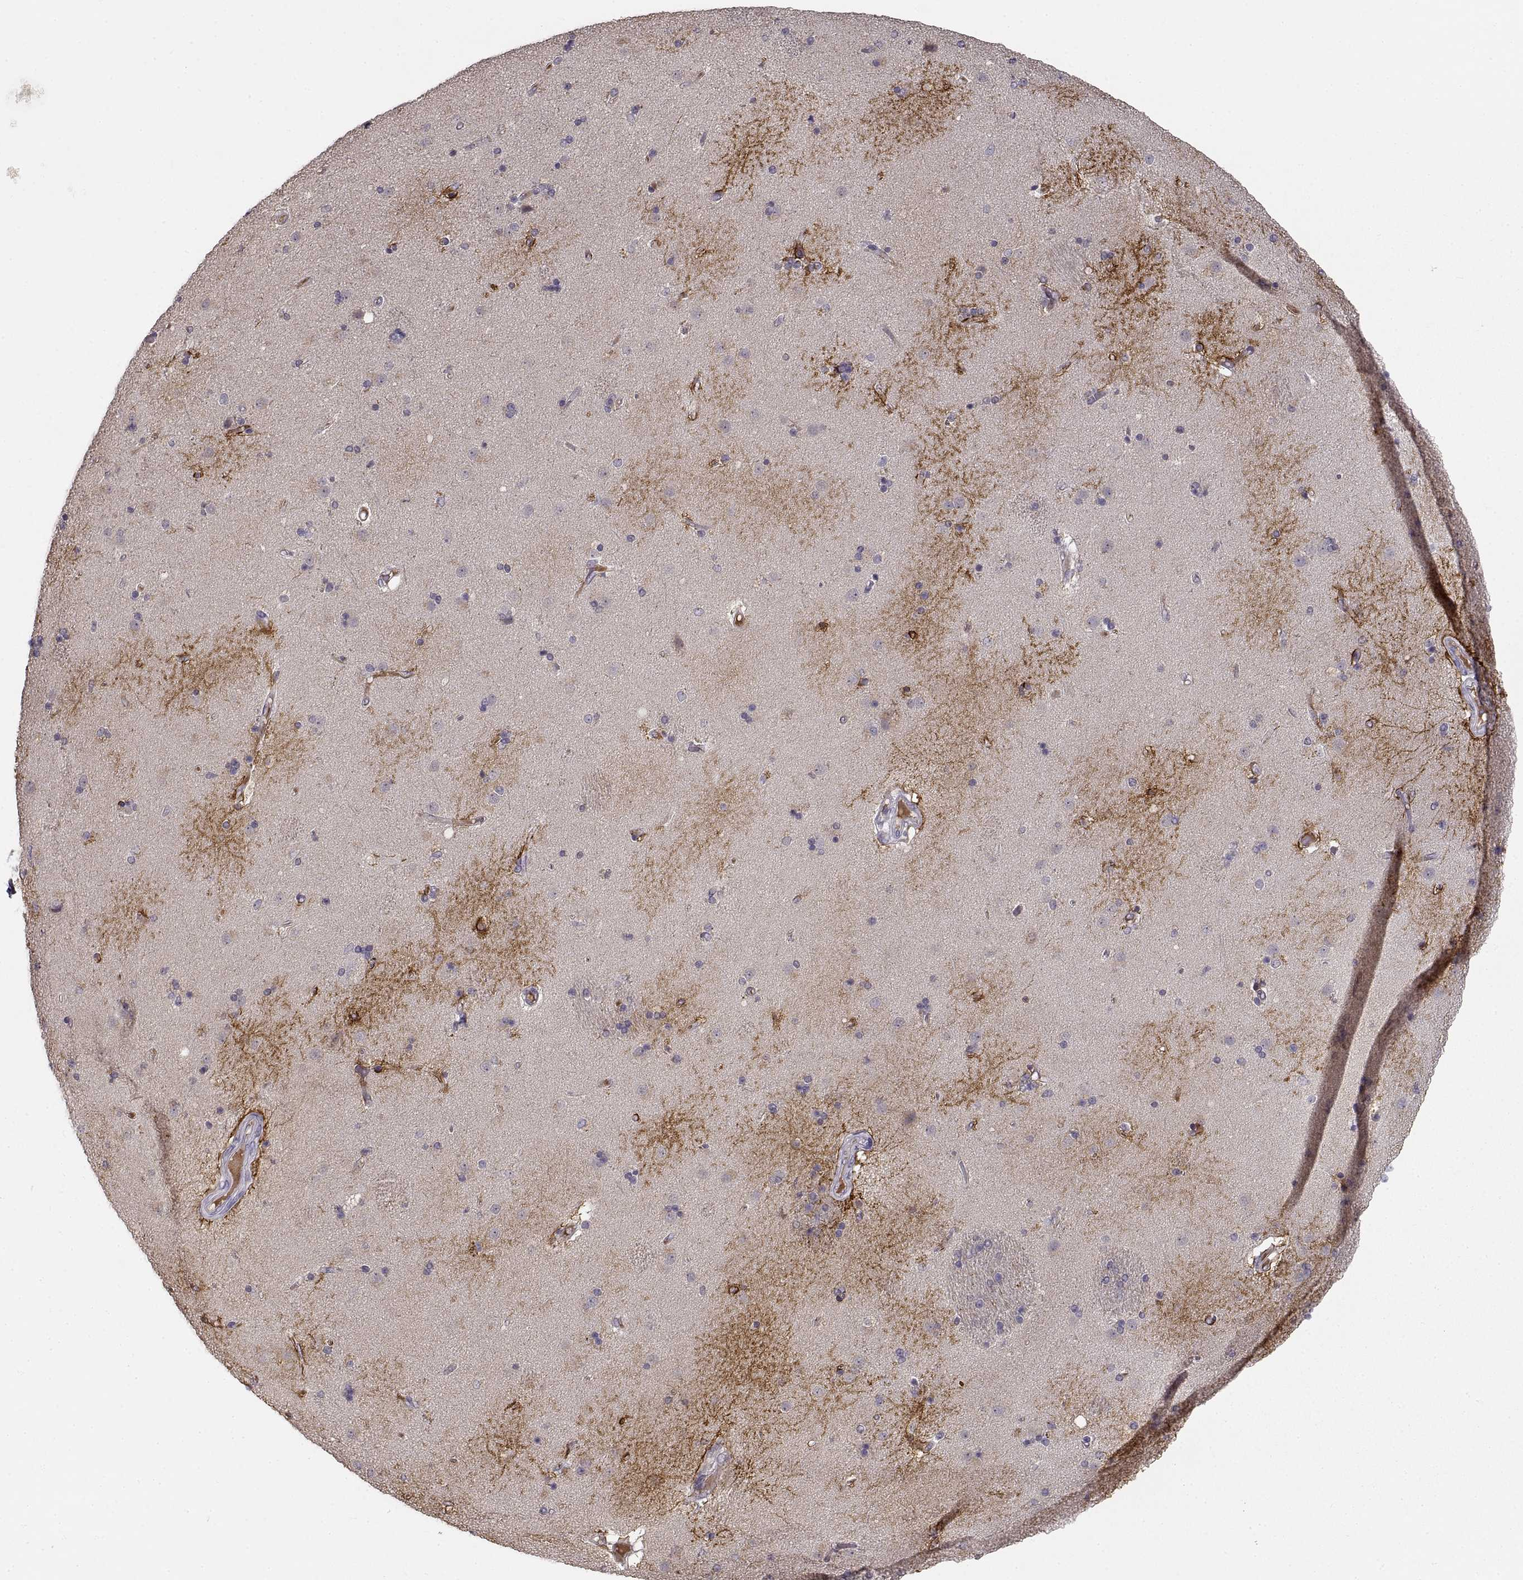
{"staining": {"intensity": "strong", "quantity": "<25%", "location": "cytoplasmic/membranous"}, "tissue": "caudate", "cell_type": "Glial cells", "image_type": "normal", "snomed": [{"axis": "morphology", "description": "Normal tissue, NOS"}, {"axis": "topography", "description": "Lateral ventricle wall"}], "caption": "Unremarkable caudate demonstrates strong cytoplasmic/membranous expression in approximately <25% of glial cells, visualized by immunohistochemistry.", "gene": "NMNAT2", "patient": {"sex": "male", "age": 54}}